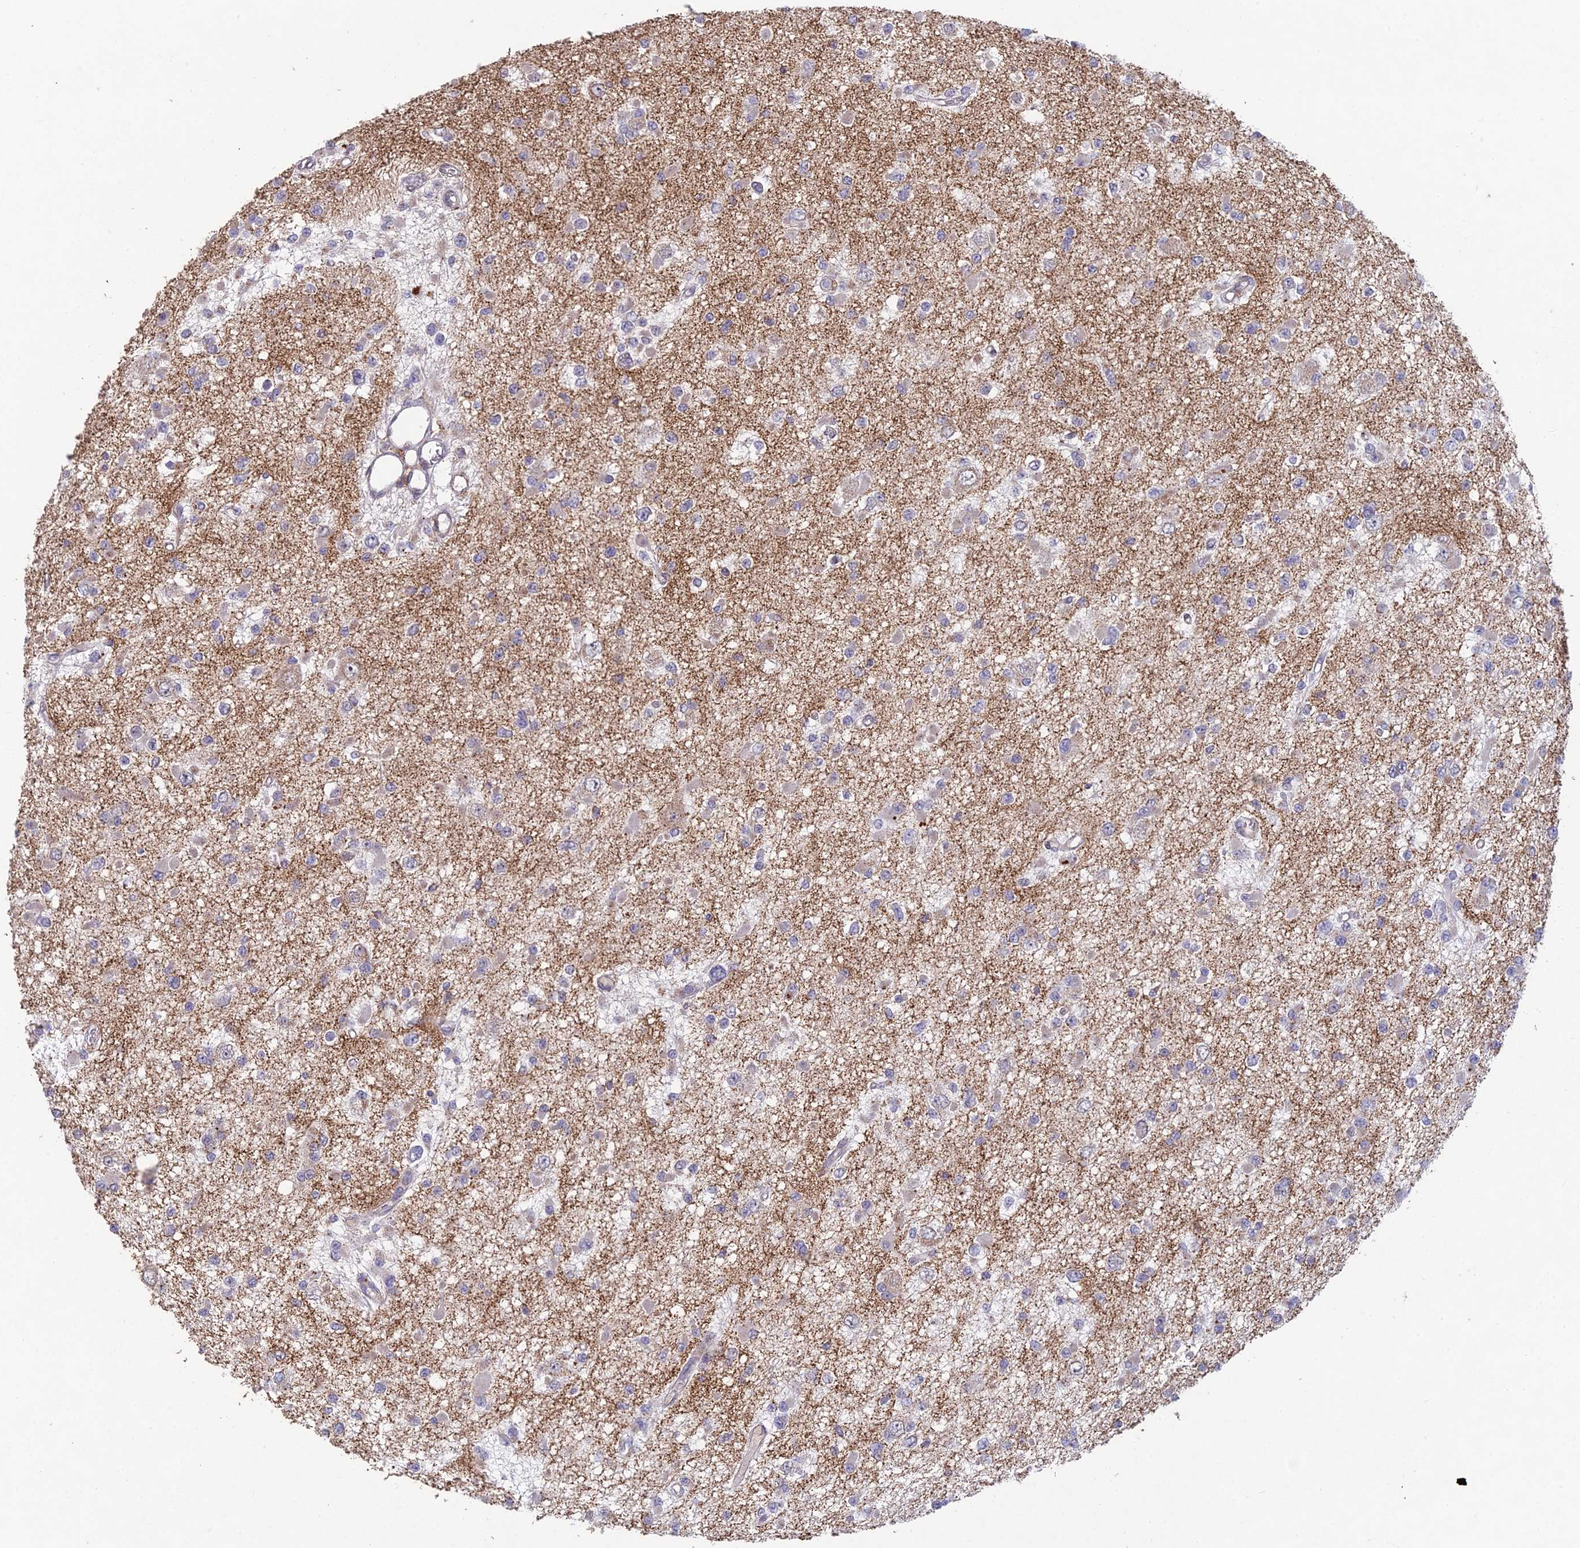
{"staining": {"intensity": "negative", "quantity": "none", "location": "none"}, "tissue": "glioma", "cell_type": "Tumor cells", "image_type": "cancer", "snomed": [{"axis": "morphology", "description": "Glioma, malignant, Low grade"}, {"axis": "topography", "description": "Brain"}], "caption": "Protein analysis of glioma displays no significant staining in tumor cells. Brightfield microscopy of immunohistochemistry stained with DAB (brown) and hematoxylin (blue), captured at high magnification.", "gene": "FOXS1", "patient": {"sex": "female", "age": 22}}